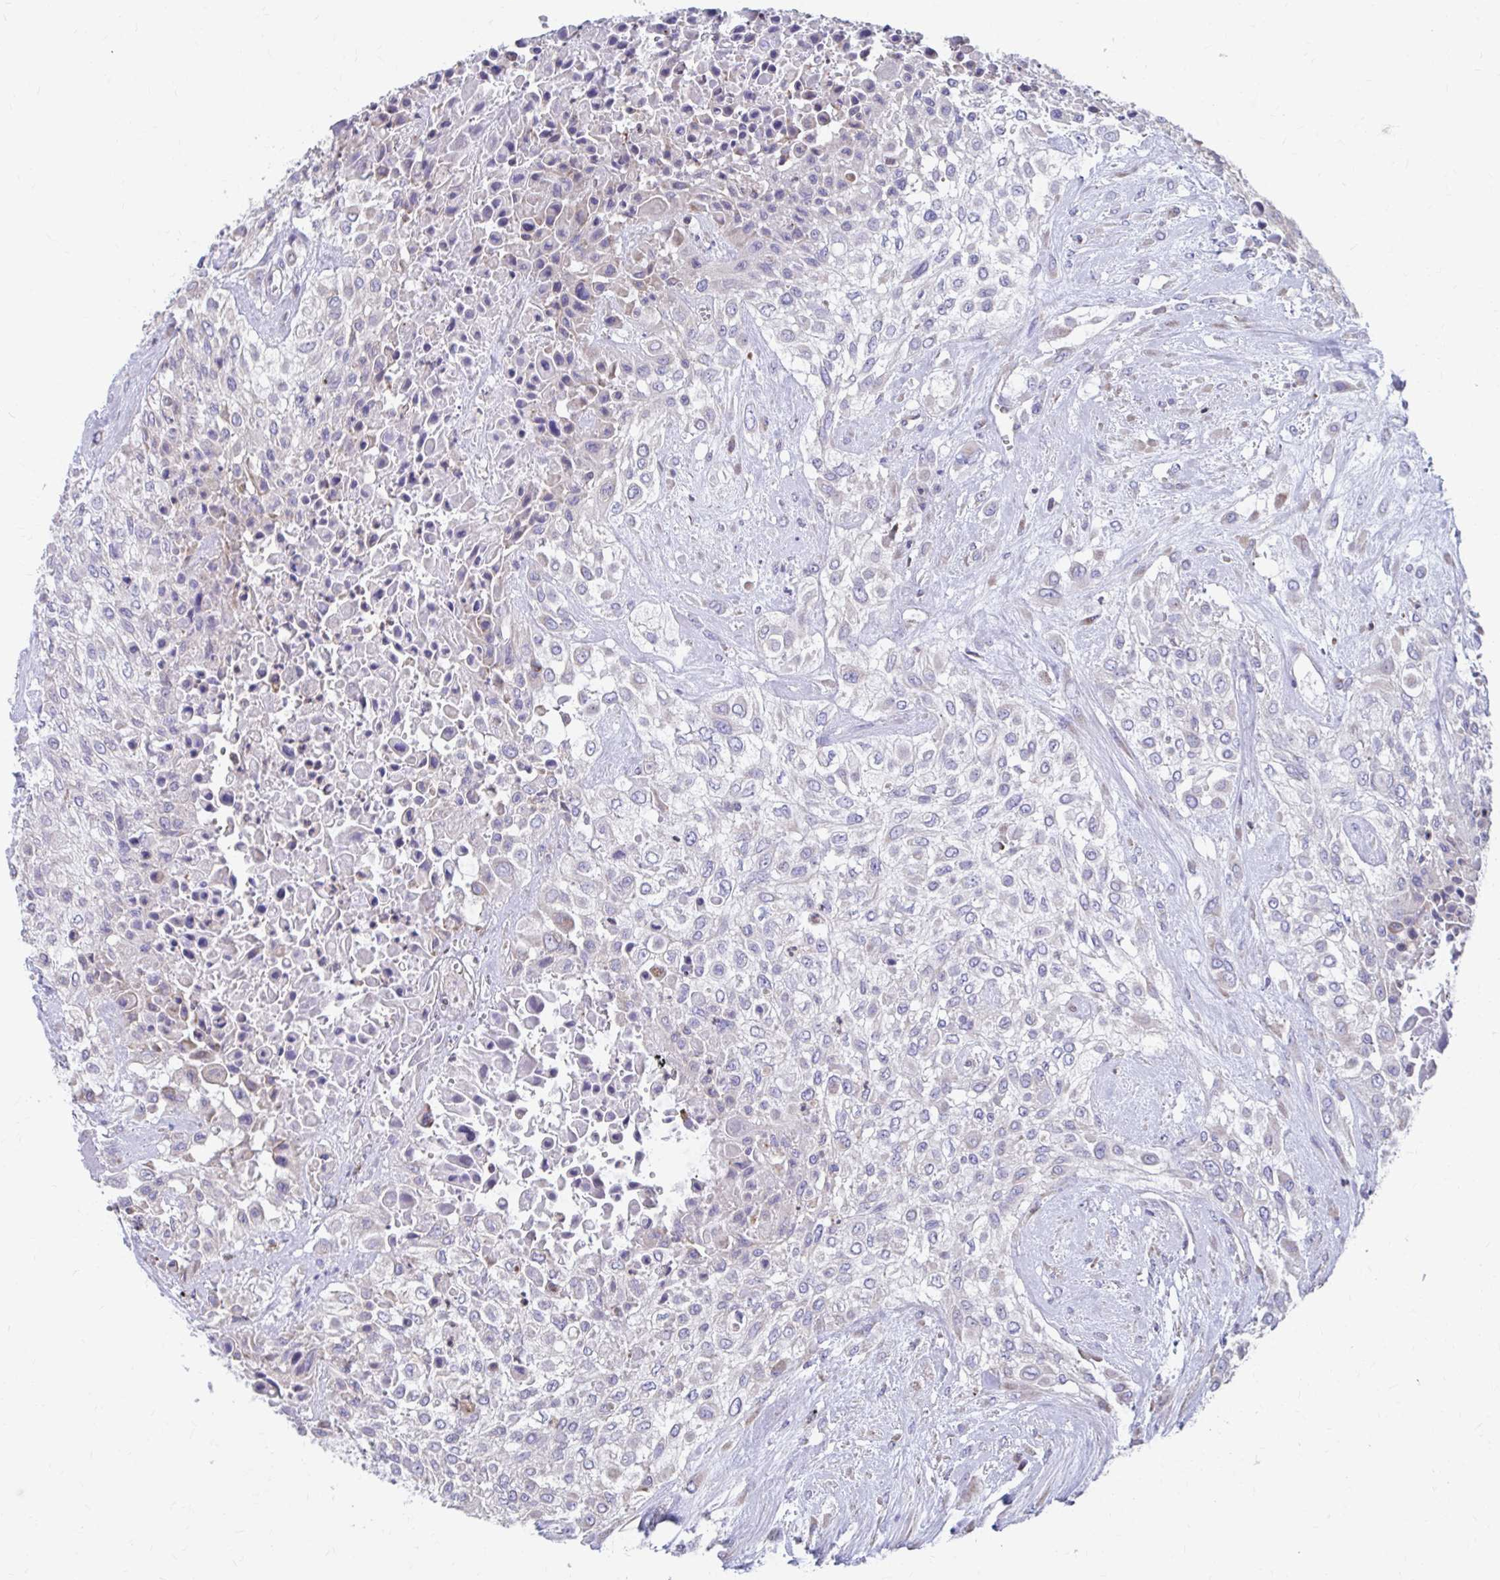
{"staining": {"intensity": "negative", "quantity": "none", "location": "none"}, "tissue": "urothelial cancer", "cell_type": "Tumor cells", "image_type": "cancer", "snomed": [{"axis": "morphology", "description": "Urothelial carcinoma, High grade"}, {"axis": "topography", "description": "Urinary bladder"}], "caption": "Protein analysis of urothelial cancer displays no significant positivity in tumor cells.", "gene": "FKBP2", "patient": {"sex": "male", "age": 57}}